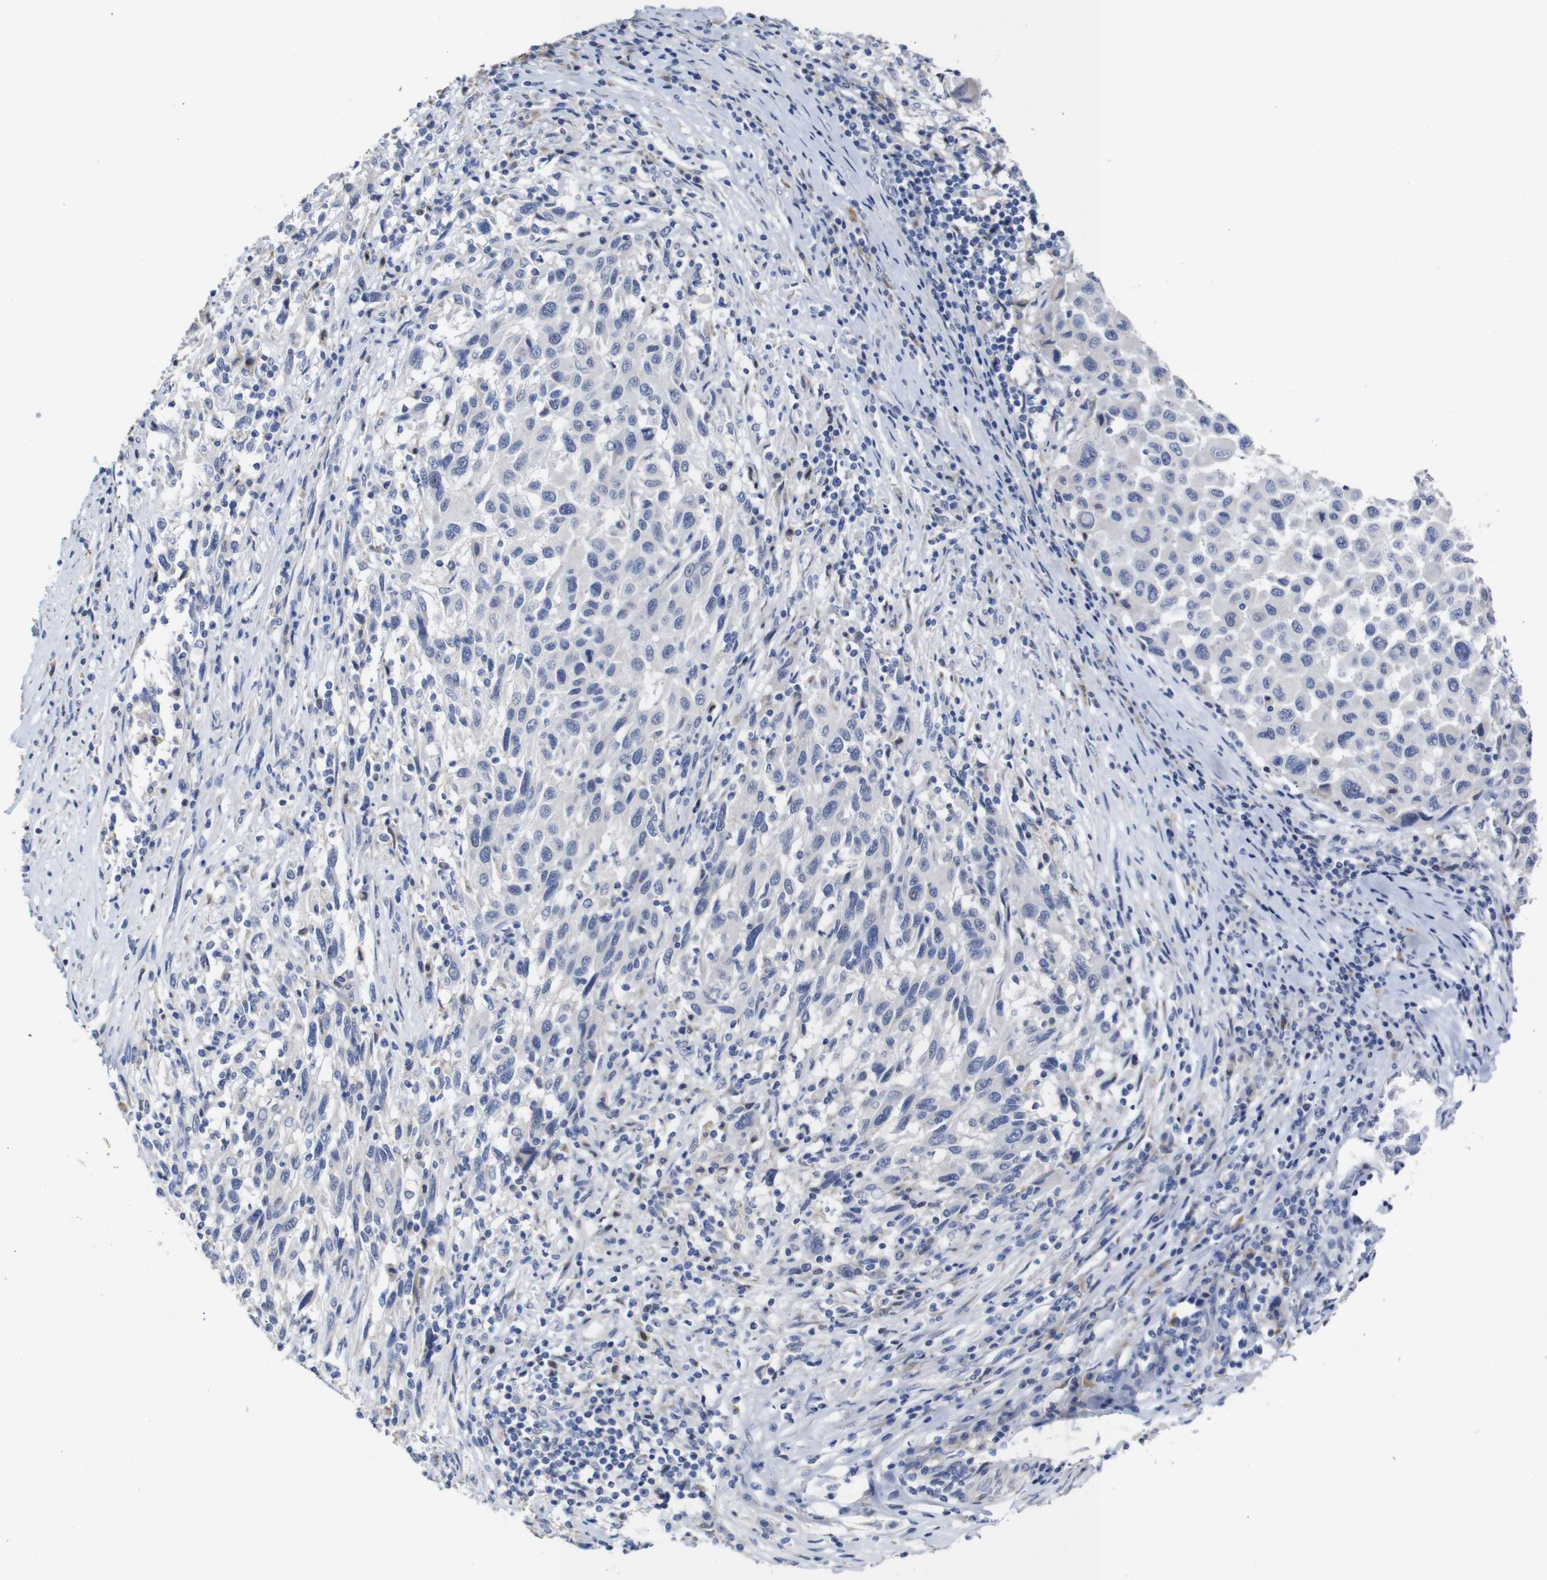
{"staining": {"intensity": "negative", "quantity": "none", "location": "none"}, "tissue": "melanoma", "cell_type": "Tumor cells", "image_type": "cancer", "snomed": [{"axis": "morphology", "description": "Malignant melanoma, Metastatic site"}, {"axis": "topography", "description": "Lymph node"}], "caption": "Tumor cells show no significant staining in melanoma. Brightfield microscopy of IHC stained with DAB (3,3'-diaminobenzidine) (brown) and hematoxylin (blue), captured at high magnification.", "gene": "TCEAL9", "patient": {"sex": "male", "age": 61}}